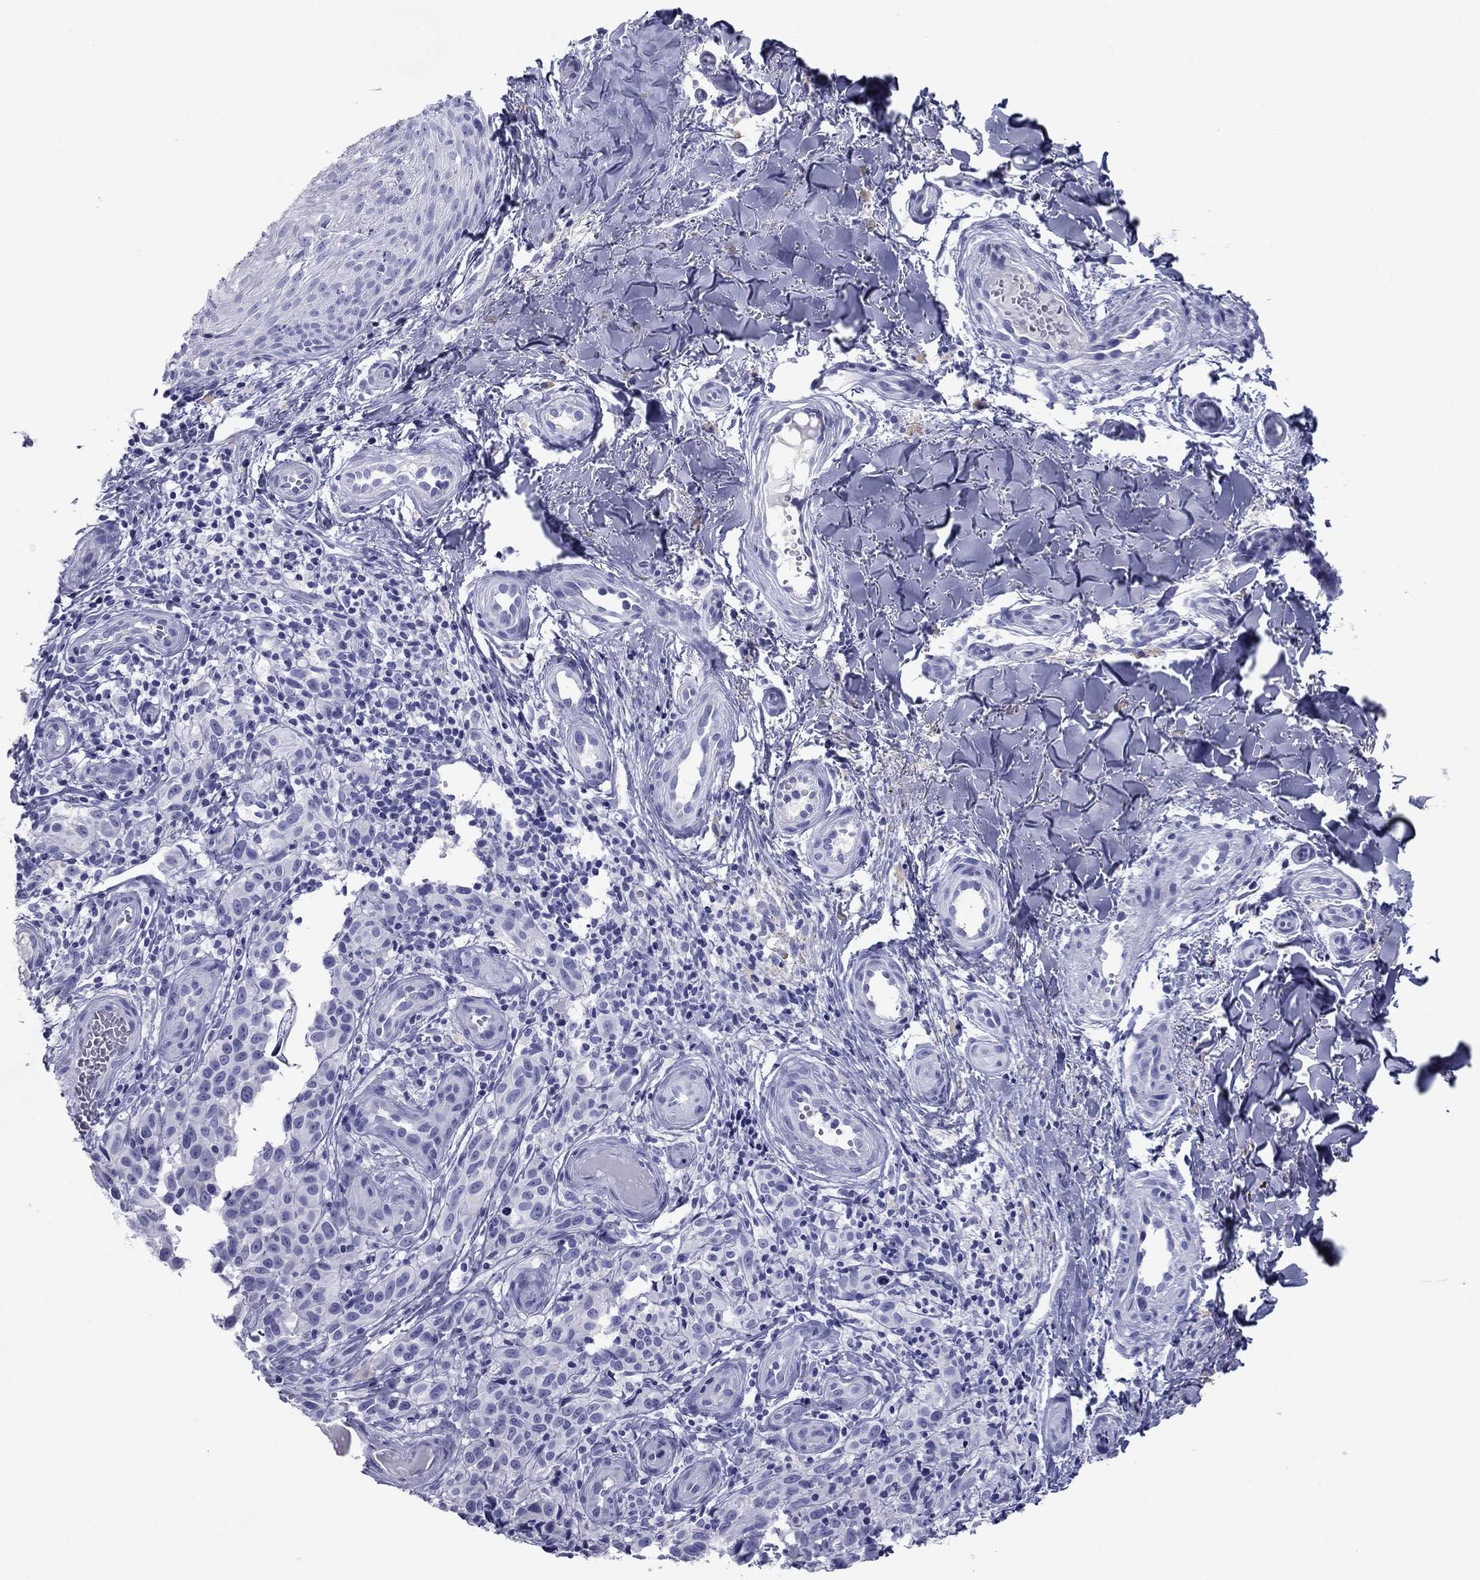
{"staining": {"intensity": "negative", "quantity": "none", "location": "none"}, "tissue": "melanoma", "cell_type": "Tumor cells", "image_type": "cancer", "snomed": [{"axis": "morphology", "description": "Malignant melanoma, NOS"}, {"axis": "topography", "description": "Skin"}], "caption": "This is a histopathology image of immunohistochemistry staining of malignant melanoma, which shows no positivity in tumor cells. (DAB IHC visualized using brightfield microscopy, high magnification).", "gene": "ATP4A", "patient": {"sex": "female", "age": 53}}